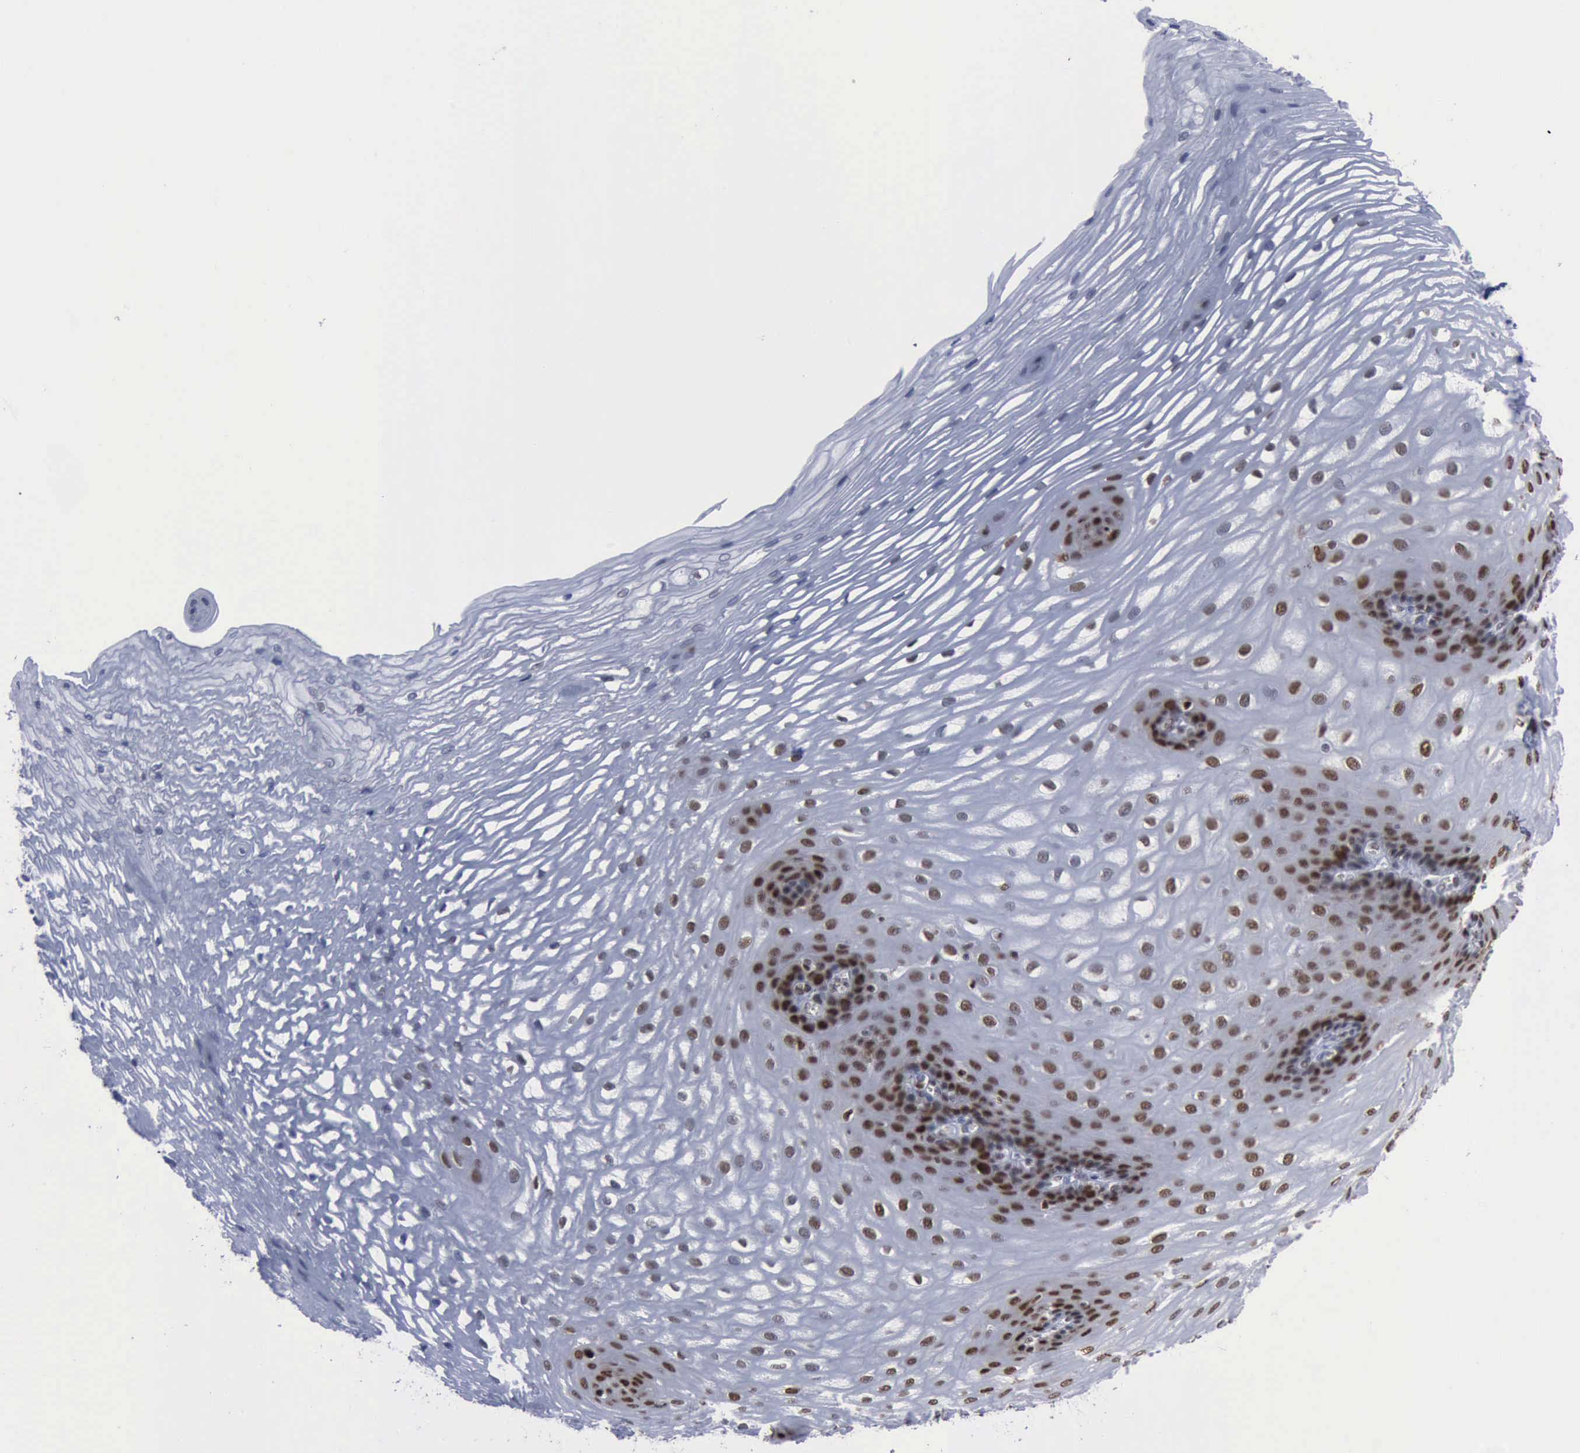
{"staining": {"intensity": "moderate", "quantity": "25%-75%", "location": "nuclear"}, "tissue": "esophagus", "cell_type": "Squamous epithelial cells", "image_type": "normal", "snomed": [{"axis": "morphology", "description": "Normal tissue, NOS"}, {"axis": "morphology", "description": "Adenocarcinoma, NOS"}, {"axis": "topography", "description": "Esophagus"}, {"axis": "topography", "description": "Stomach"}], "caption": "DAB (3,3'-diaminobenzidine) immunohistochemical staining of unremarkable human esophagus shows moderate nuclear protein positivity in about 25%-75% of squamous epithelial cells.", "gene": "PCNA", "patient": {"sex": "male", "age": 62}}